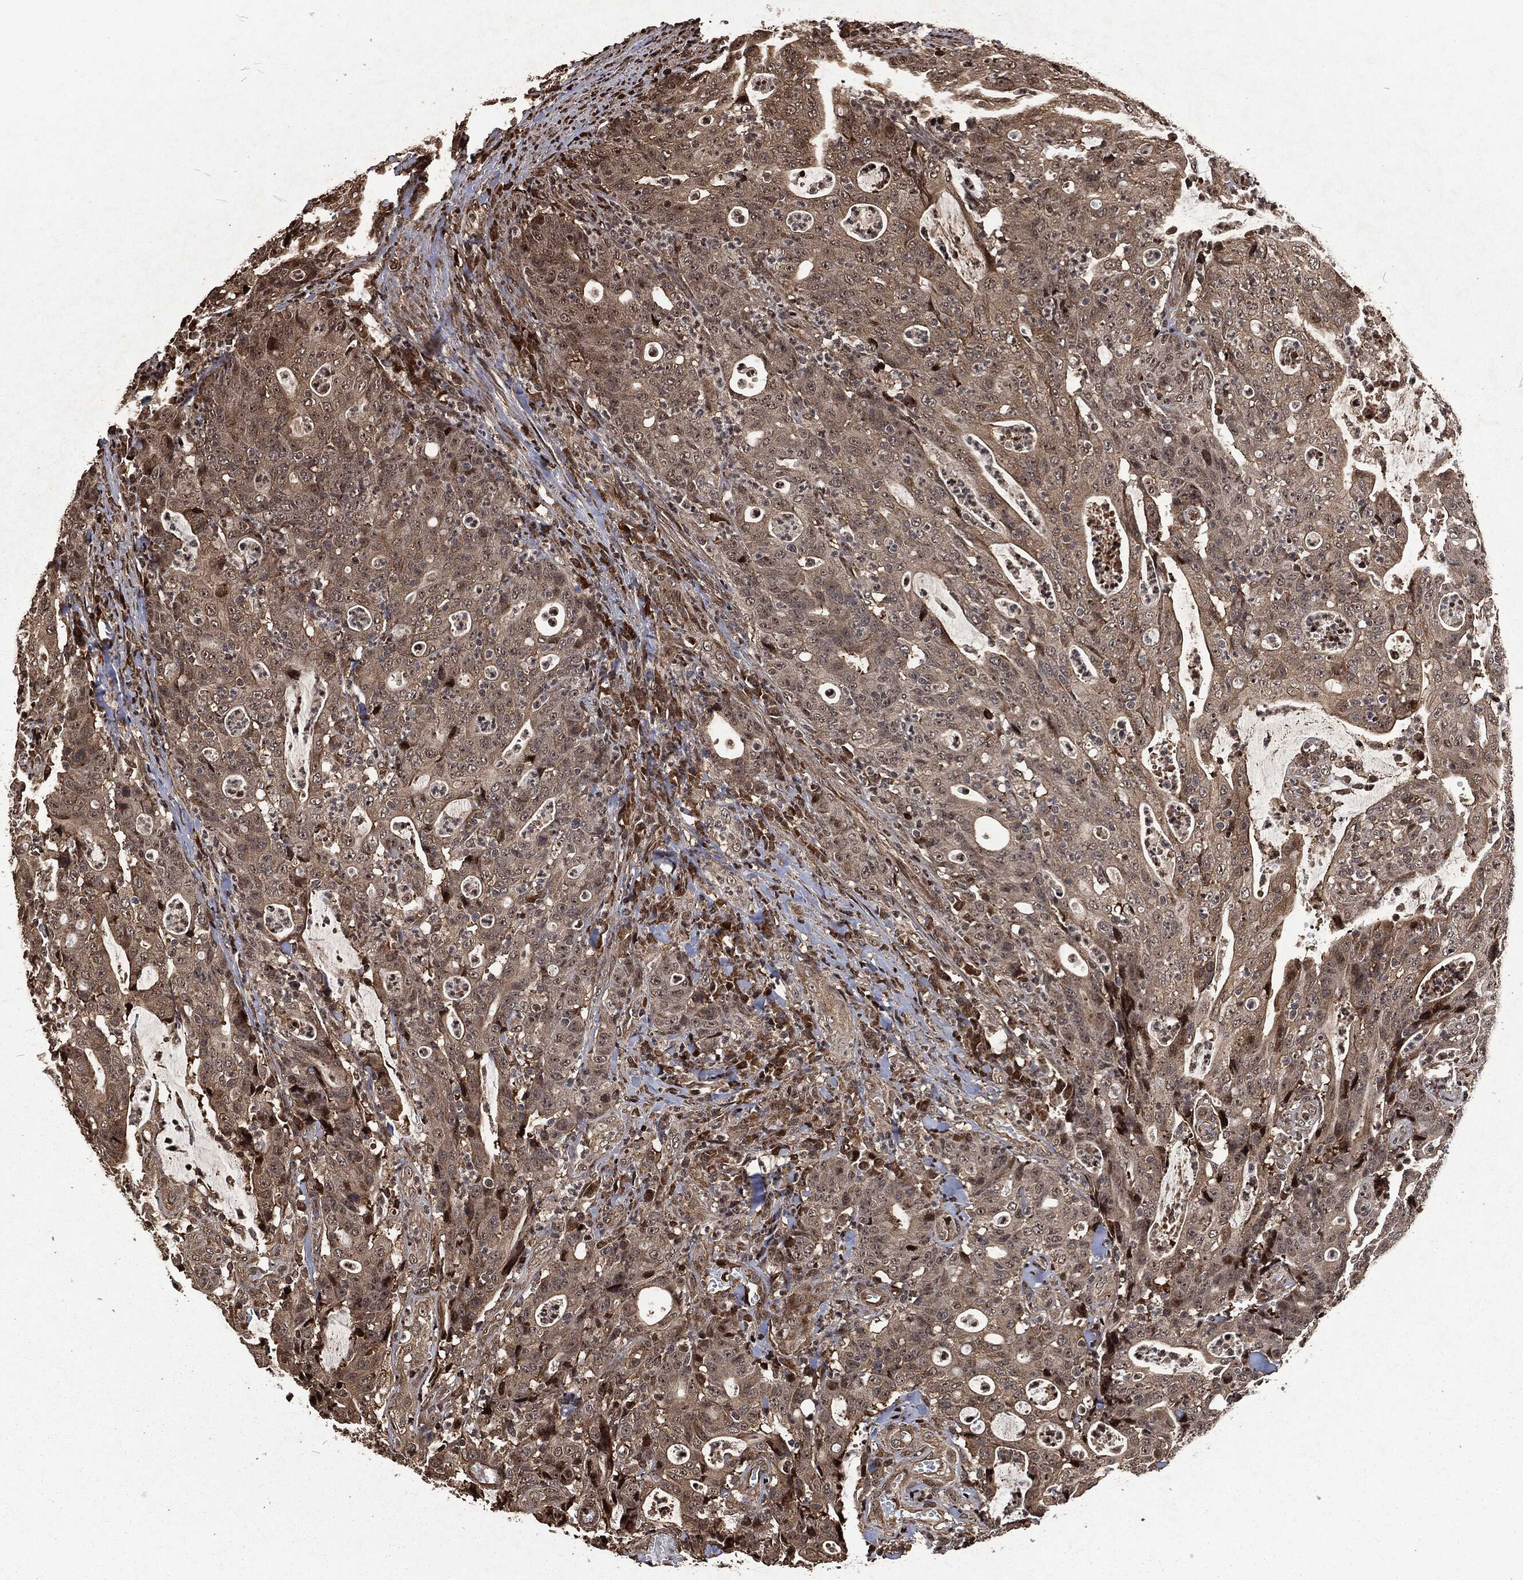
{"staining": {"intensity": "moderate", "quantity": "<25%", "location": "cytoplasmic/membranous"}, "tissue": "colorectal cancer", "cell_type": "Tumor cells", "image_type": "cancer", "snomed": [{"axis": "morphology", "description": "Adenocarcinoma, NOS"}, {"axis": "topography", "description": "Colon"}], "caption": "The micrograph displays staining of colorectal adenocarcinoma, revealing moderate cytoplasmic/membranous protein positivity (brown color) within tumor cells.", "gene": "SNAI1", "patient": {"sex": "male", "age": 70}}